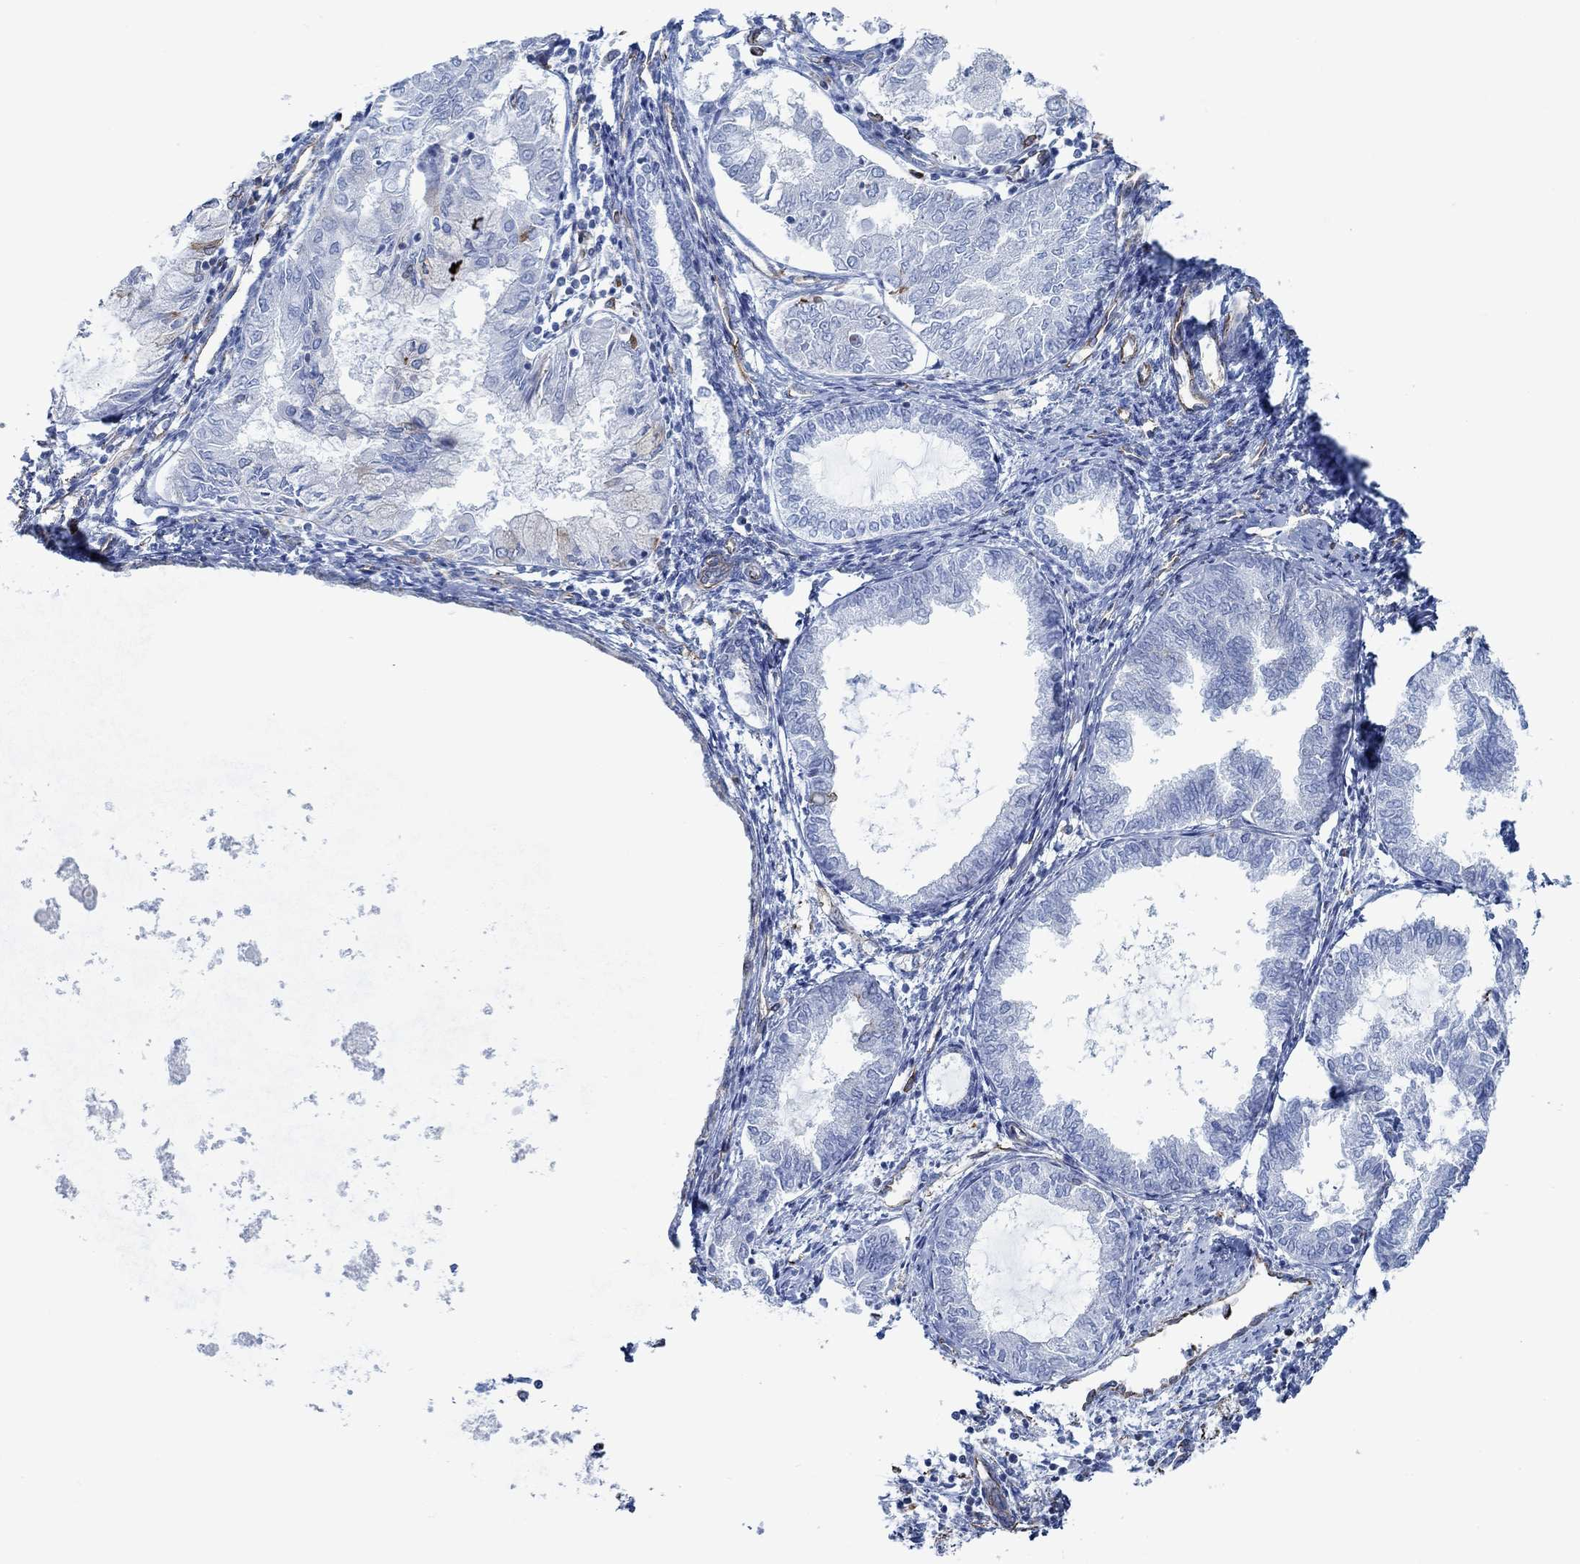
{"staining": {"intensity": "strong", "quantity": "<25%", "location": "cytoplasmic/membranous"}, "tissue": "endometrial cancer", "cell_type": "Tumor cells", "image_type": "cancer", "snomed": [{"axis": "morphology", "description": "Adenocarcinoma, NOS"}, {"axis": "topography", "description": "Endometrium"}], "caption": "Immunohistochemistry micrograph of neoplastic tissue: endometrial adenocarcinoma stained using immunohistochemistry shows medium levels of strong protein expression localized specifically in the cytoplasmic/membranous of tumor cells, appearing as a cytoplasmic/membranous brown color.", "gene": "STC2", "patient": {"sex": "female", "age": 68}}